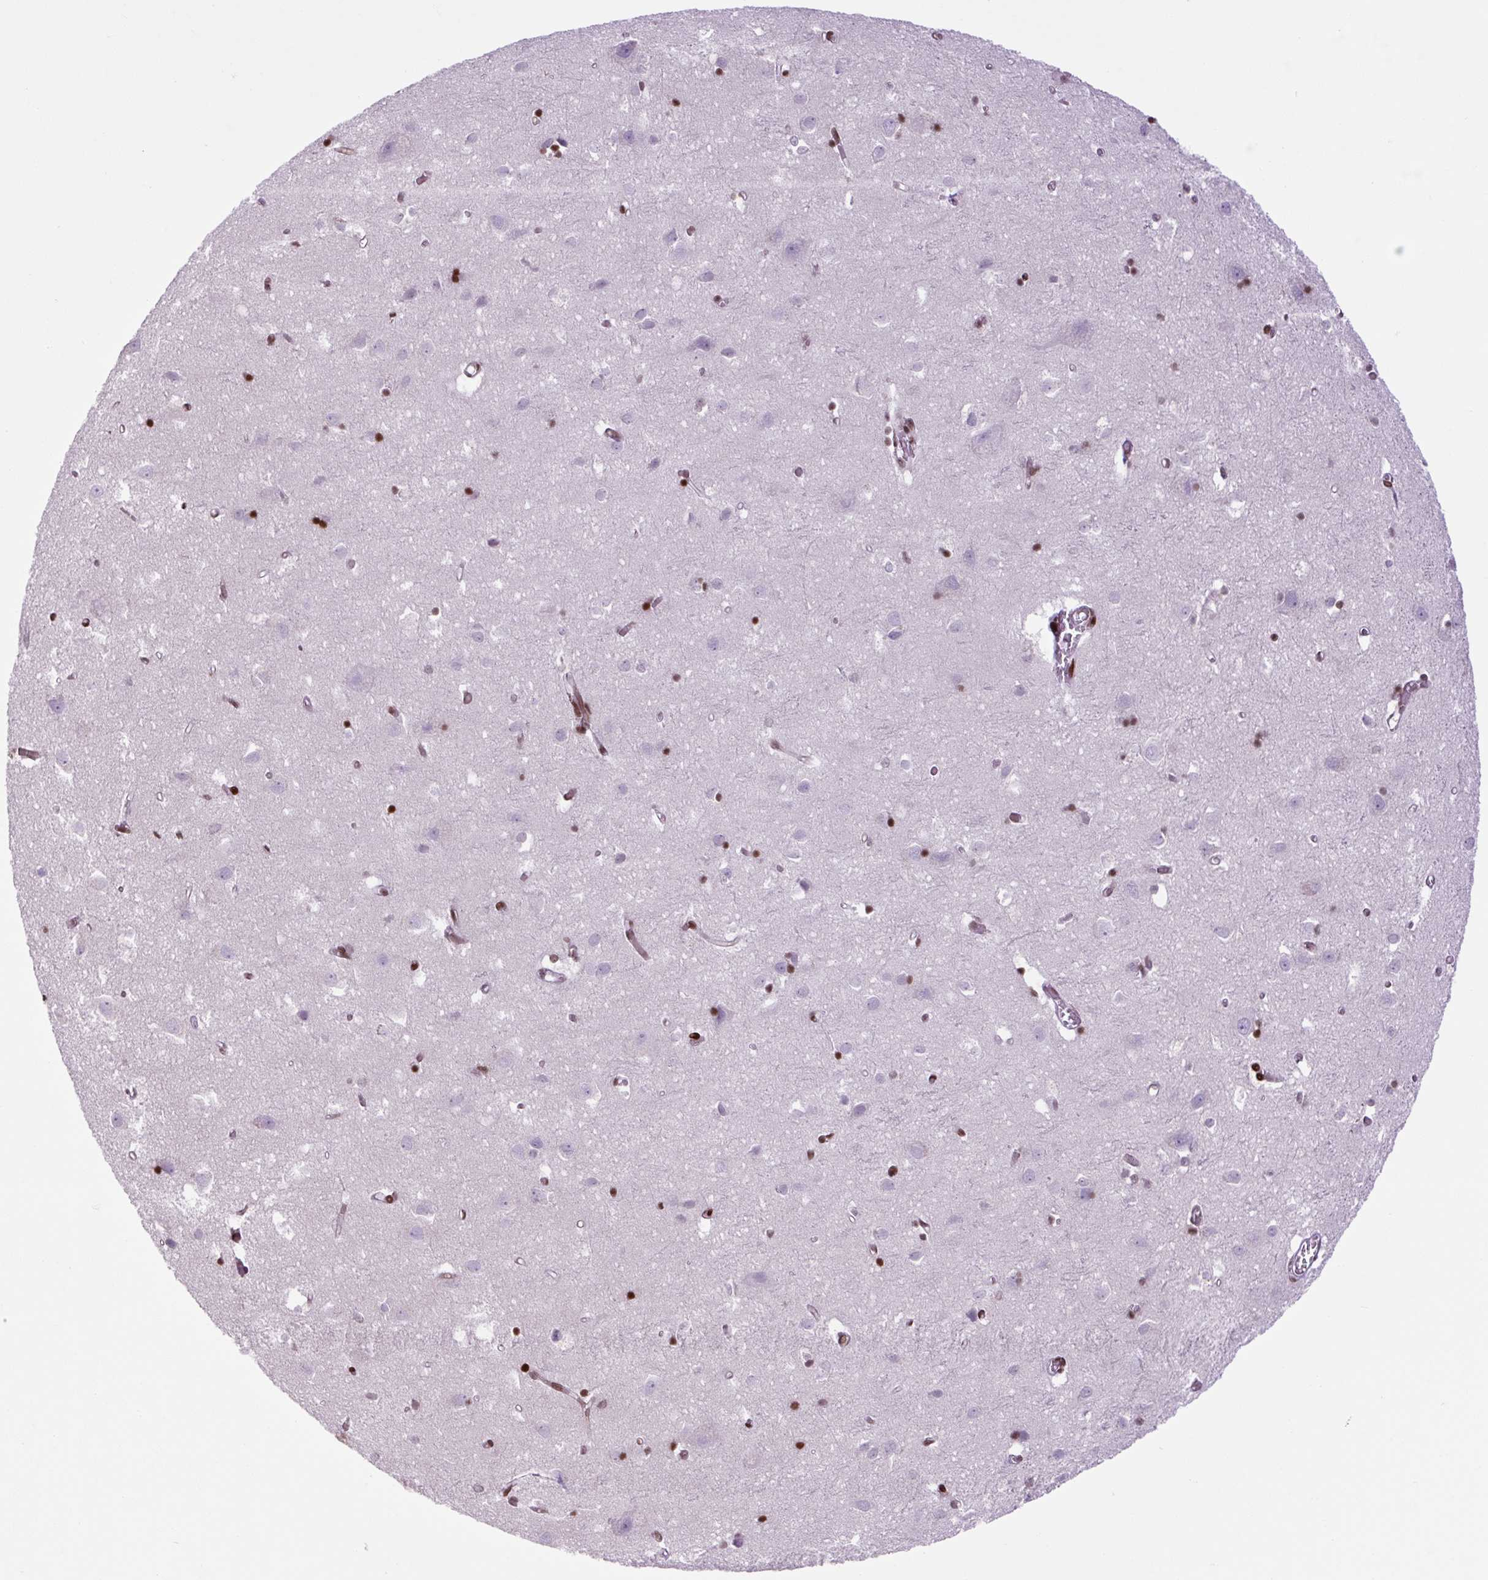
{"staining": {"intensity": "moderate", "quantity": ">75%", "location": "nuclear"}, "tissue": "cerebral cortex", "cell_type": "Endothelial cells", "image_type": "normal", "snomed": [{"axis": "morphology", "description": "Normal tissue, NOS"}, {"axis": "topography", "description": "Cerebral cortex"}], "caption": "Immunohistochemical staining of benign cerebral cortex displays >75% levels of moderate nuclear protein expression in approximately >75% of endothelial cells.", "gene": "H1", "patient": {"sex": "male", "age": 70}}